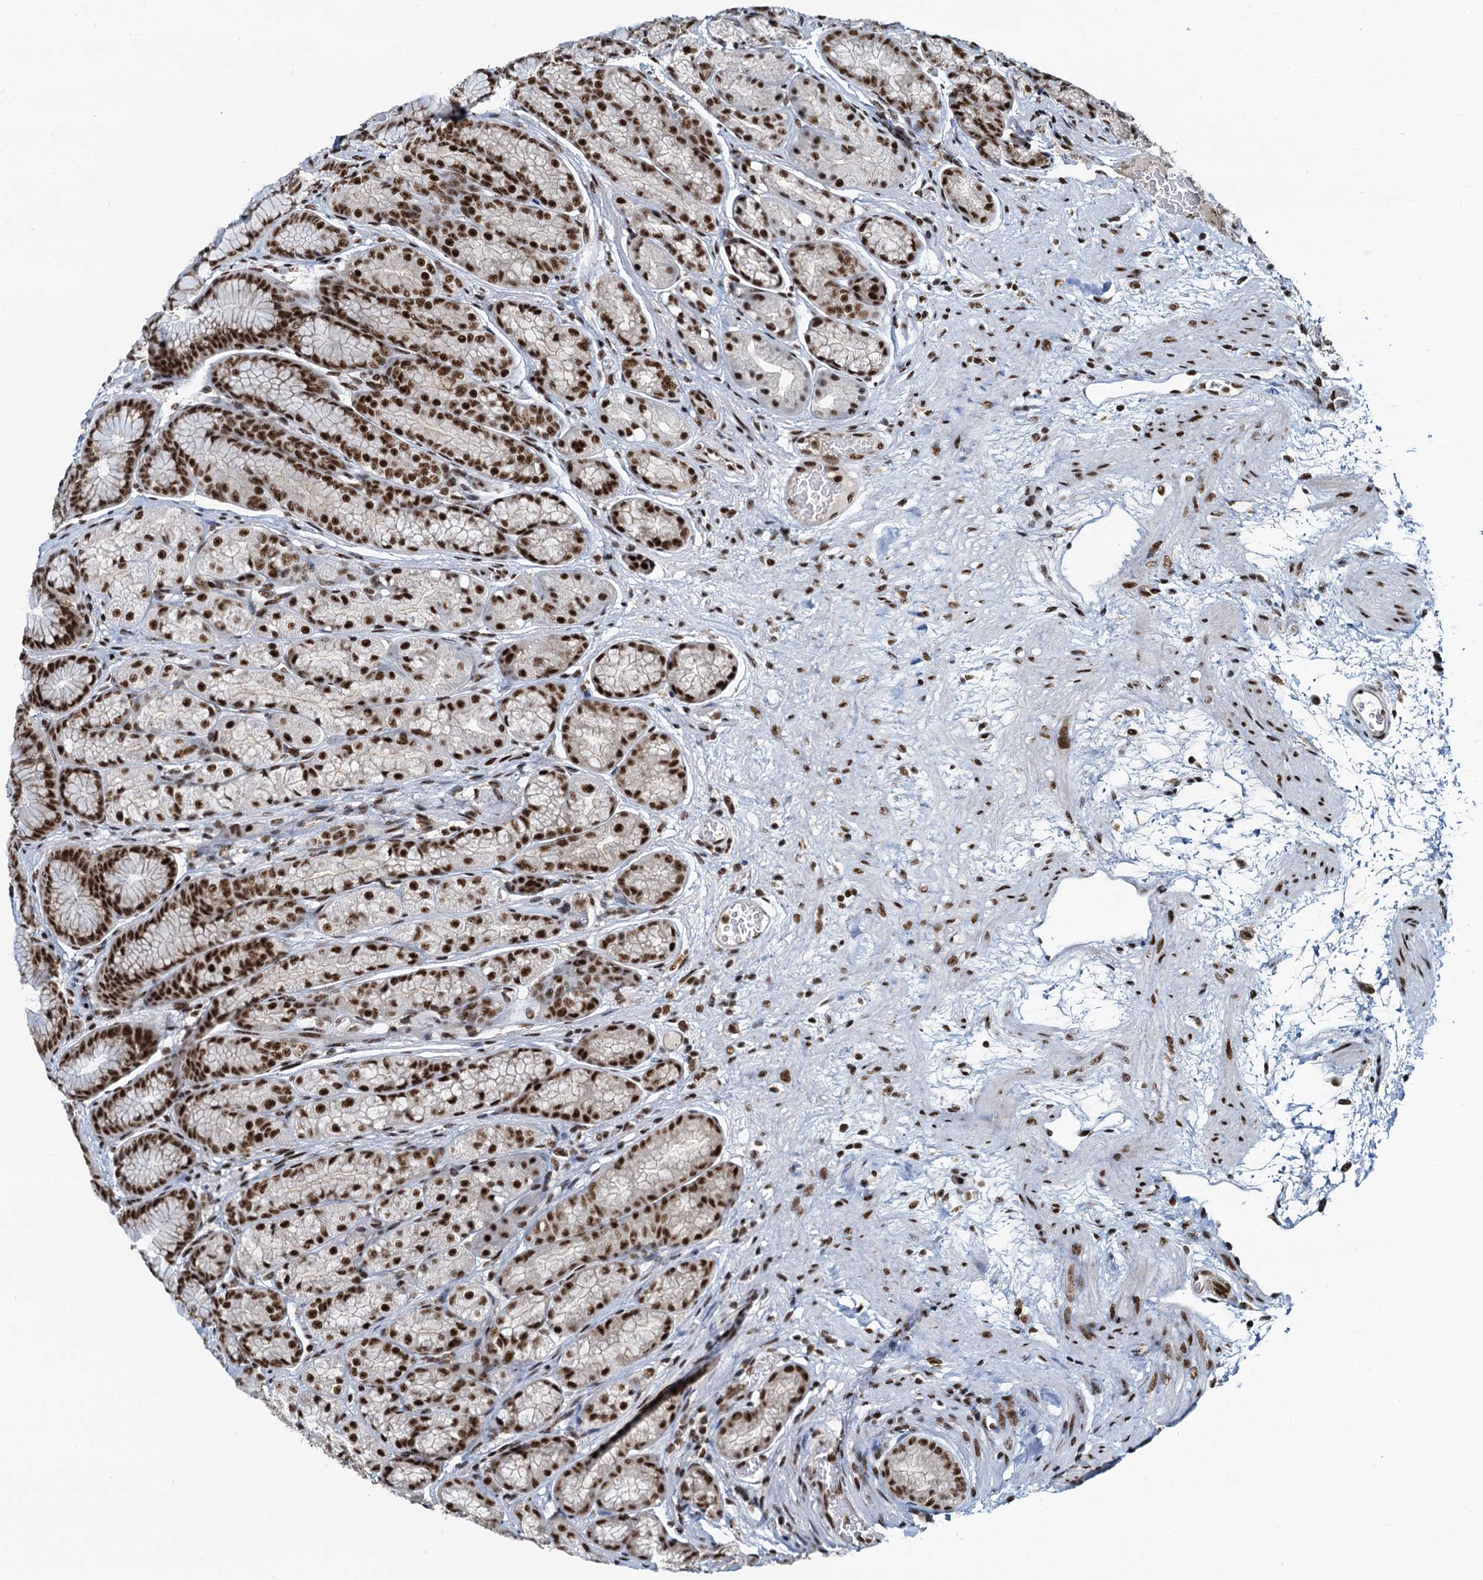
{"staining": {"intensity": "strong", "quantity": ">75%", "location": "nuclear"}, "tissue": "stomach", "cell_type": "Glandular cells", "image_type": "normal", "snomed": [{"axis": "morphology", "description": "Normal tissue, NOS"}, {"axis": "morphology", "description": "Adenocarcinoma, NOS"}, {"axis": "morphology", "description": "Adenocarcinoma, High grade"}, {"axis": "topography", "description": "Stomach, upper"}, {"axis": "topography", "description": "Stomach"}], "caption": "Immunohistochemistry (IHC) of unremarkable stomach displays high levels of strong nuclear positivity in about >75% of glandular cells. (DAB (3,3'-diaminobenzidine) IHC, brown staining for protein, blue staining for nuclei).", "gene": "RBM26", "patient": {"sex": "female", "age": 65}}